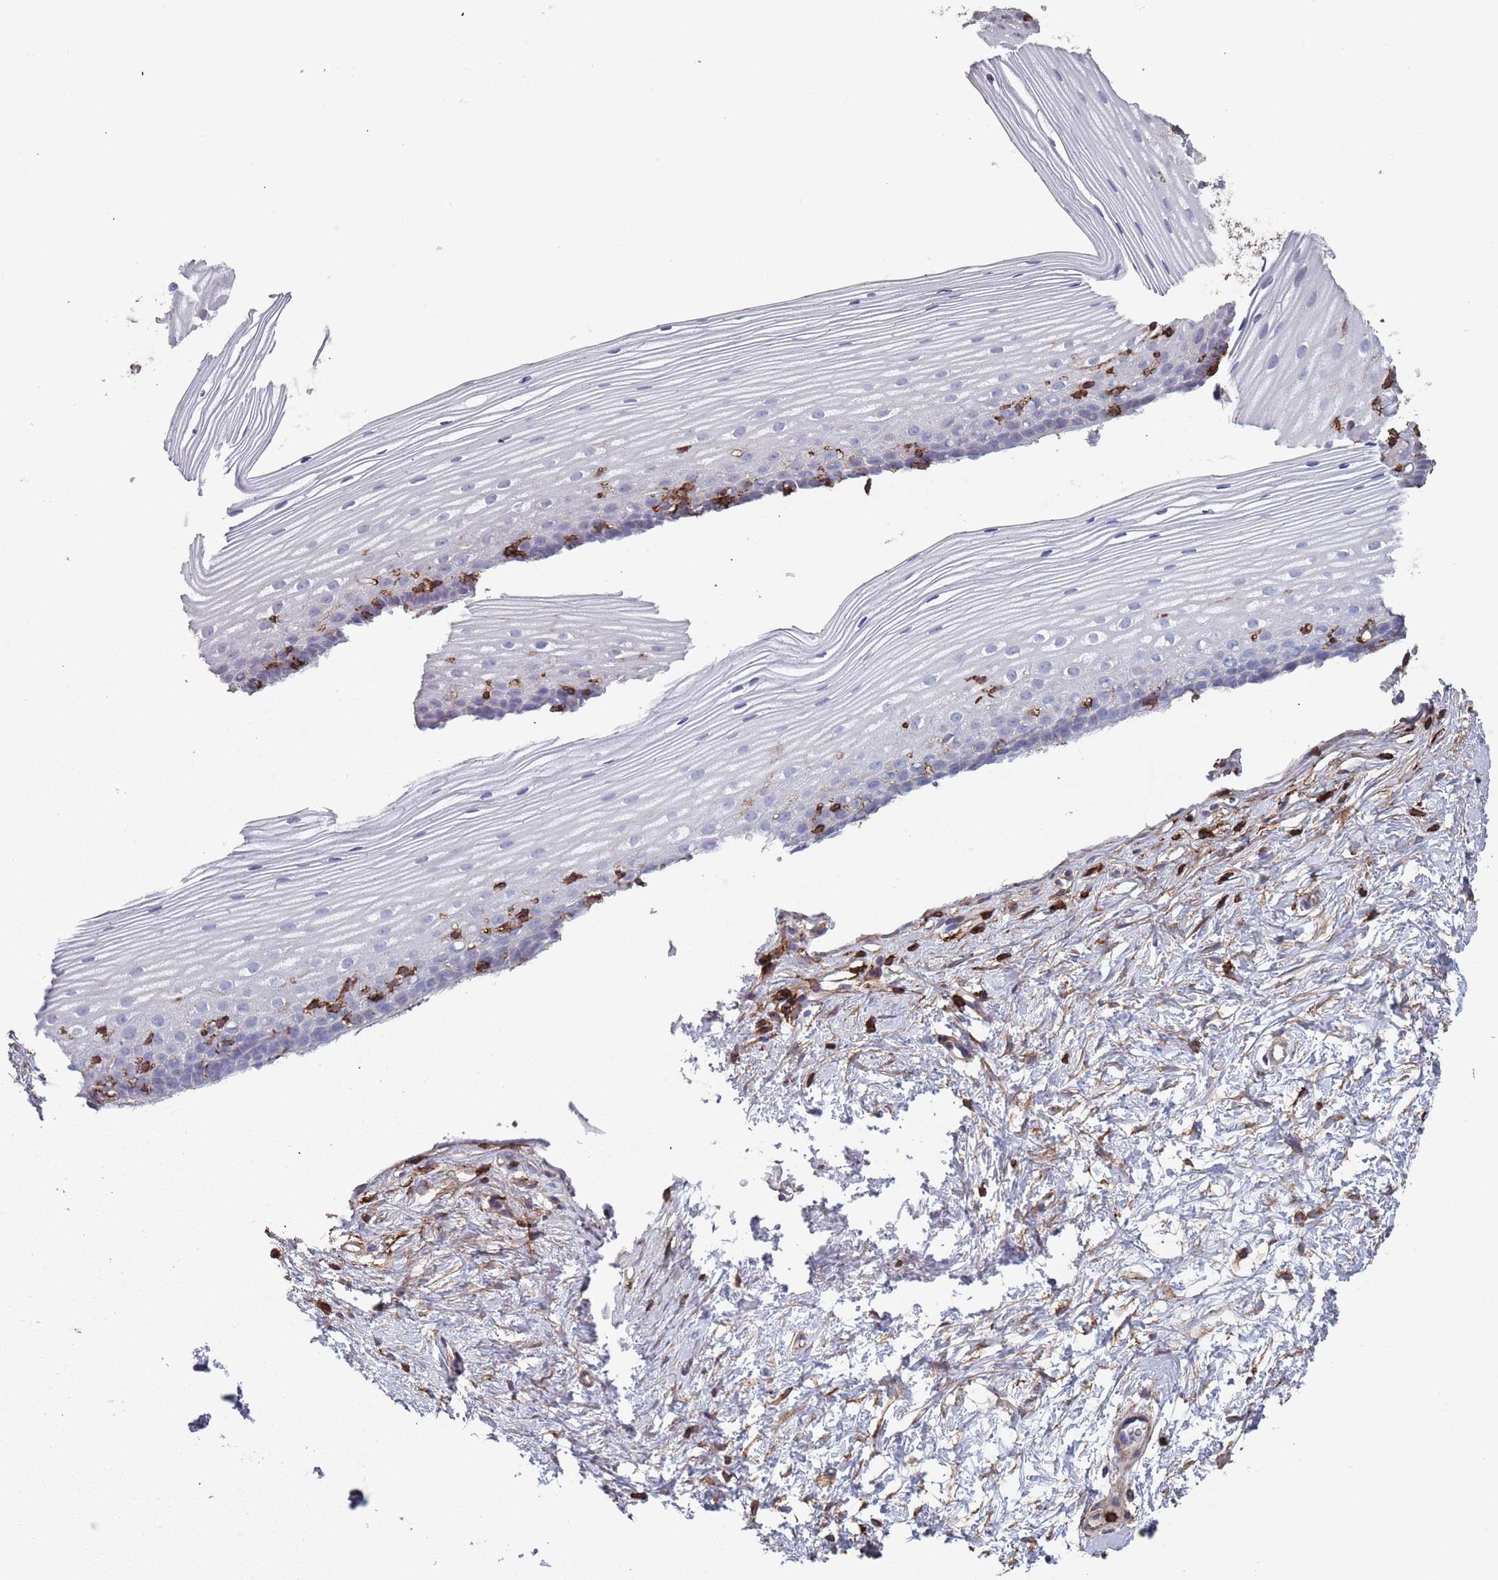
{"staining": {"intensity": "negative", "quantity": "none", "location": "none"}, "tissue": "cervix", "cell_type": "Glandular cells", "image_type": "normal", "snomed": [{"axis": "morphology", "description": "Normal tissue, NOS"}, {"axis": "topography", "description": "Cervix"}], "caption": "Image shows no protein staining in glandular cells of normal cervix. The staining is performed using DAB (3,3'-diaminobenzidine) brown chromogen with nuclei counter-stained in using hematoxylin.", "gene": "RNF144A", "patient": {"sex": "female", "age": 40}}